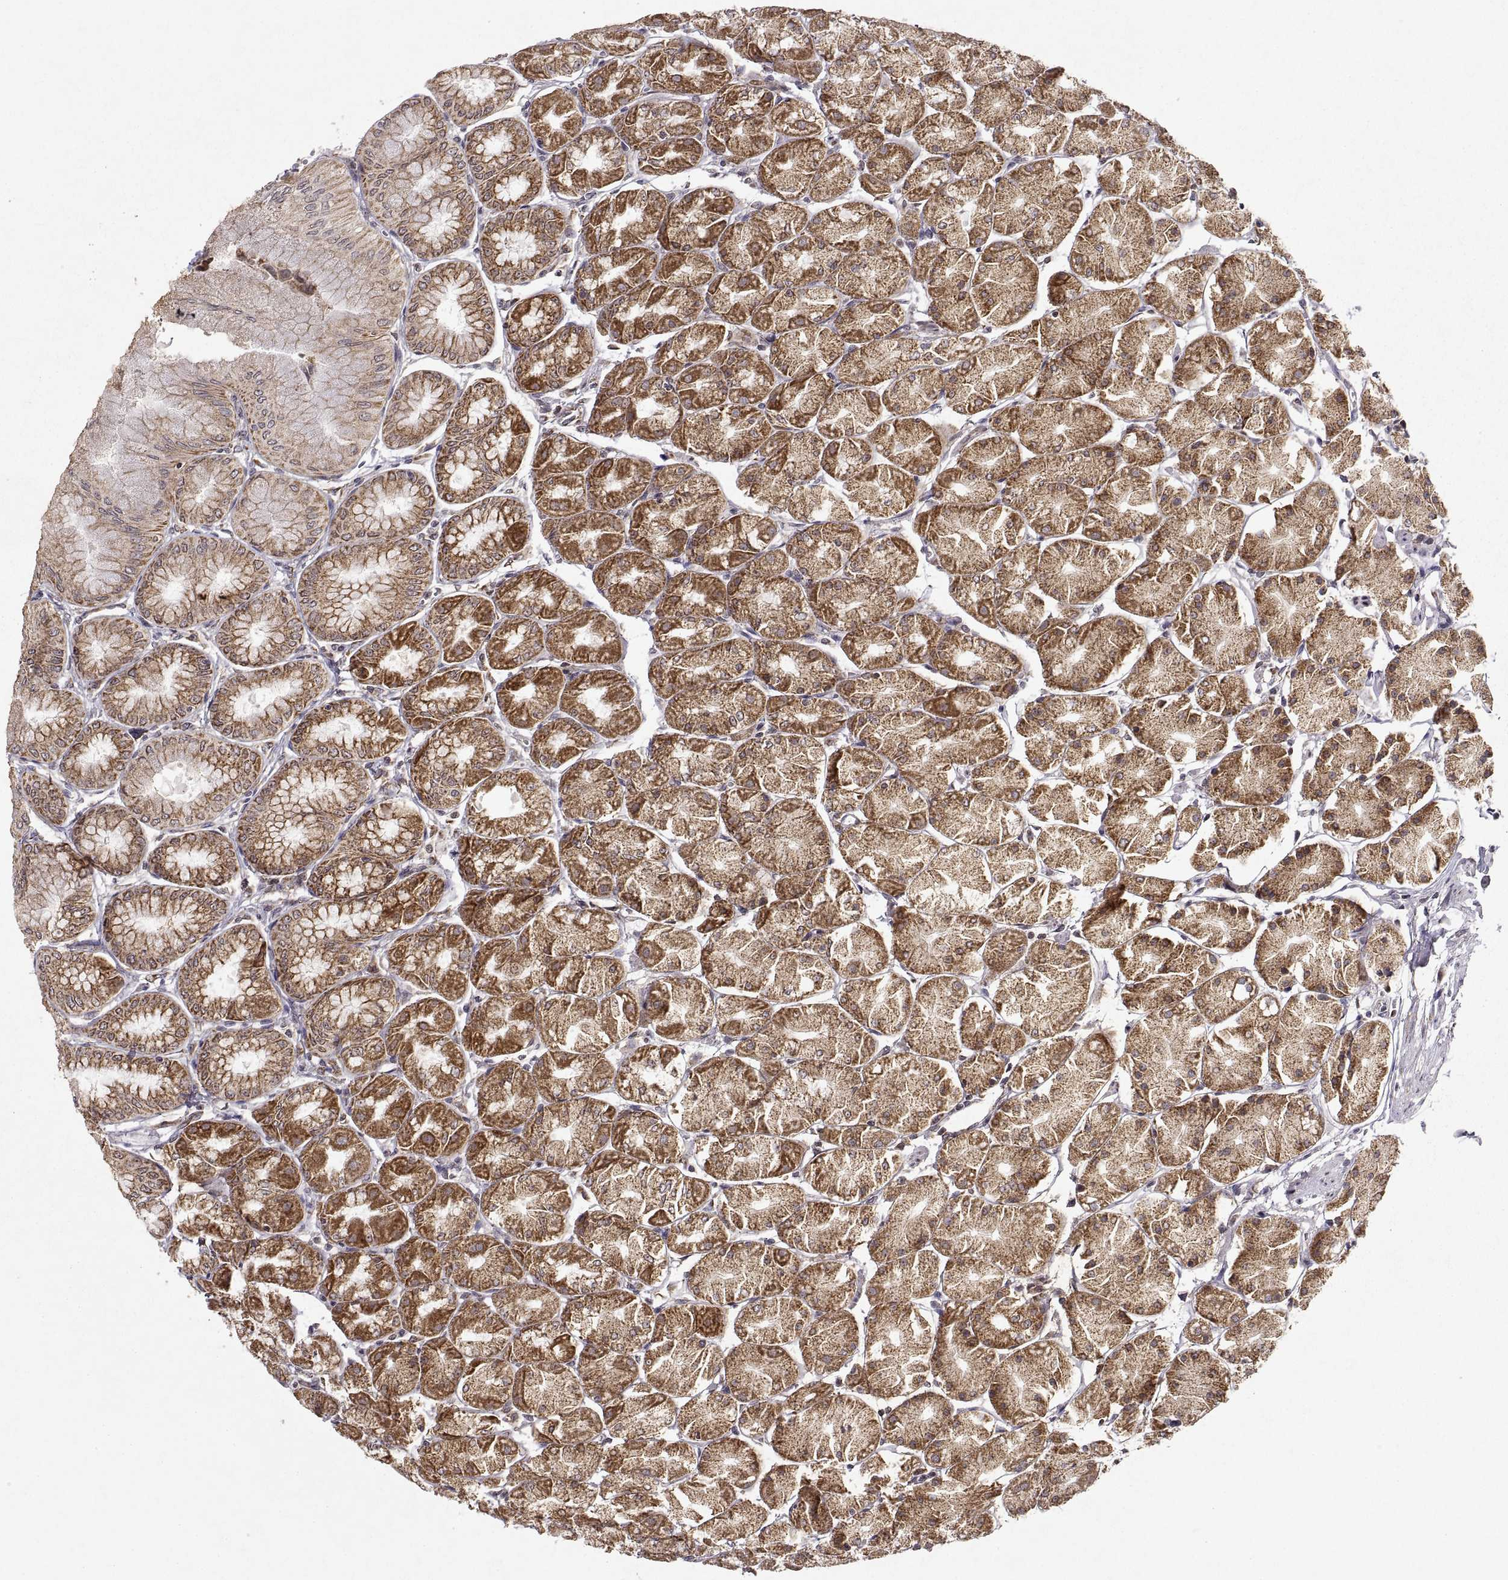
{"staining": {"intensity": "moderate", "quantity": ">75%", "location": "cytoplasmic/membranous"}, "tissue": "stomach", "cell_type": "Glandular cells", "image_type": "normal", "snomed": [{"axis": "morphology", "description": "Normal tissue, NOS"}, {"axis": "topography", "description": "Stomach, upper"}], "caption": "The micrograph shows a brown stain indicating the presence of a protein in the cytoplasmic/membranous of glandular cells in stomach.", "gene": "MANBAL", "patient": {"sex": "male", "age": 60}}